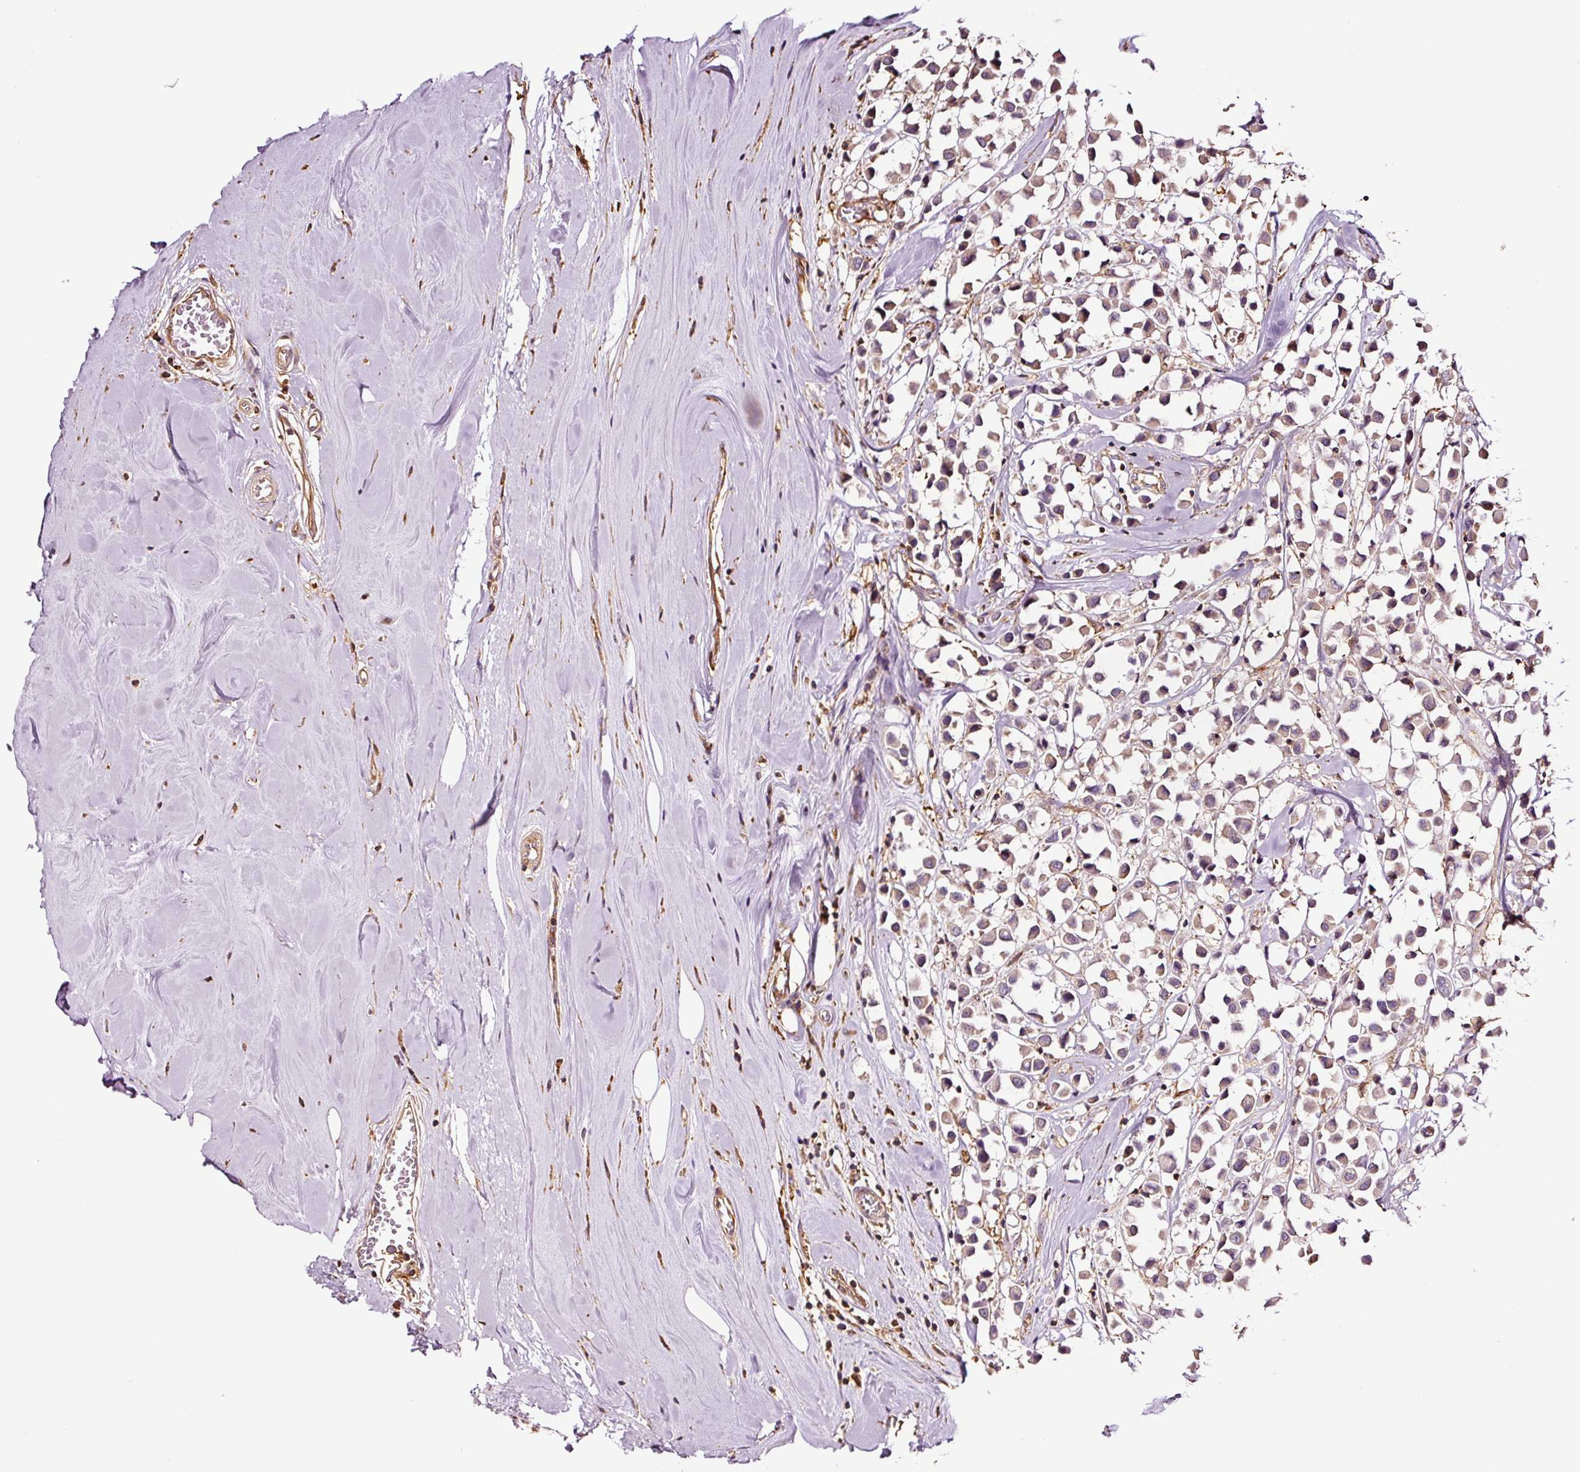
{"staining": {"intensity": "weak", "quantity": "25%-75%", "location": "cytoplasmic/membranous"}, "tissue": "breast cancer", "cell_type": "Tumor cells", "image_type": "cancer", "snomed": [{"axis": "morphology", "description": "Duct carcinoma"}, {"axis": "topography", "description": "Breast"}], "caption": "A brown stain shows weak cytoplasmic/membranous staining of a protein in human infiltrating ductal carcinoma (breast) tumor cells.", "gene": "METAP1", "patient": {"sex": "female", "age": 61}}